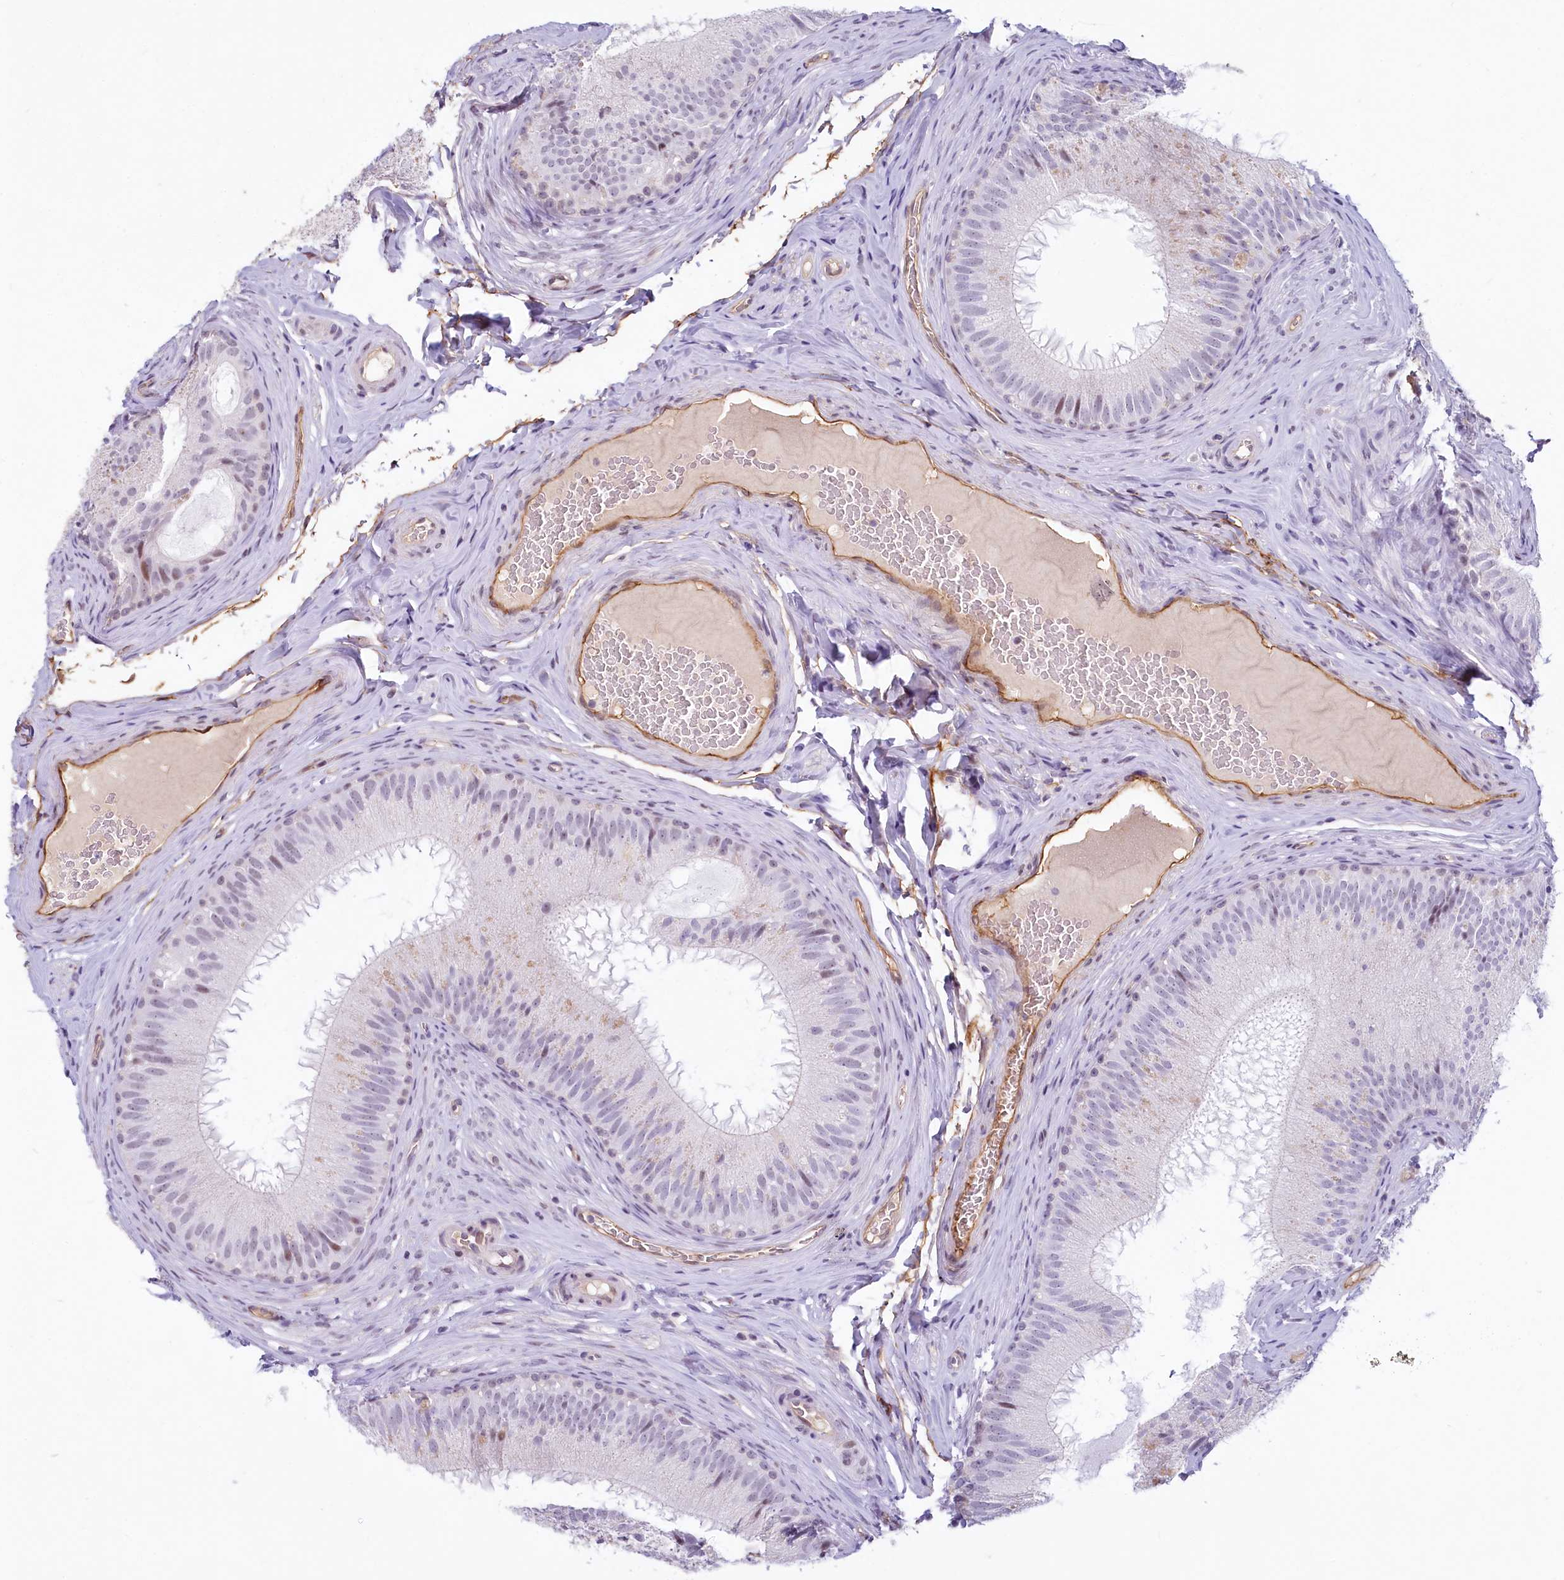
{"staining": {"intensity": "moderate", "quantity": "<25%", "location": "nuclear"}, "tissue": "epididymis", "cell_type": "Glandular cells", "image_type": "normal", "snomed": [{"axis": "morphology", "description": "Normal tissue, NOS"}, {"axis": "topography", "description": "Epididymis"}], "caption": "The histopathology image reveals staining of benign epididymis, revealing moderate nuclear protein staining (brown color) within glandular cells.", "gene": "PROCR", "patient": {"sex": "male", "age": 34}}